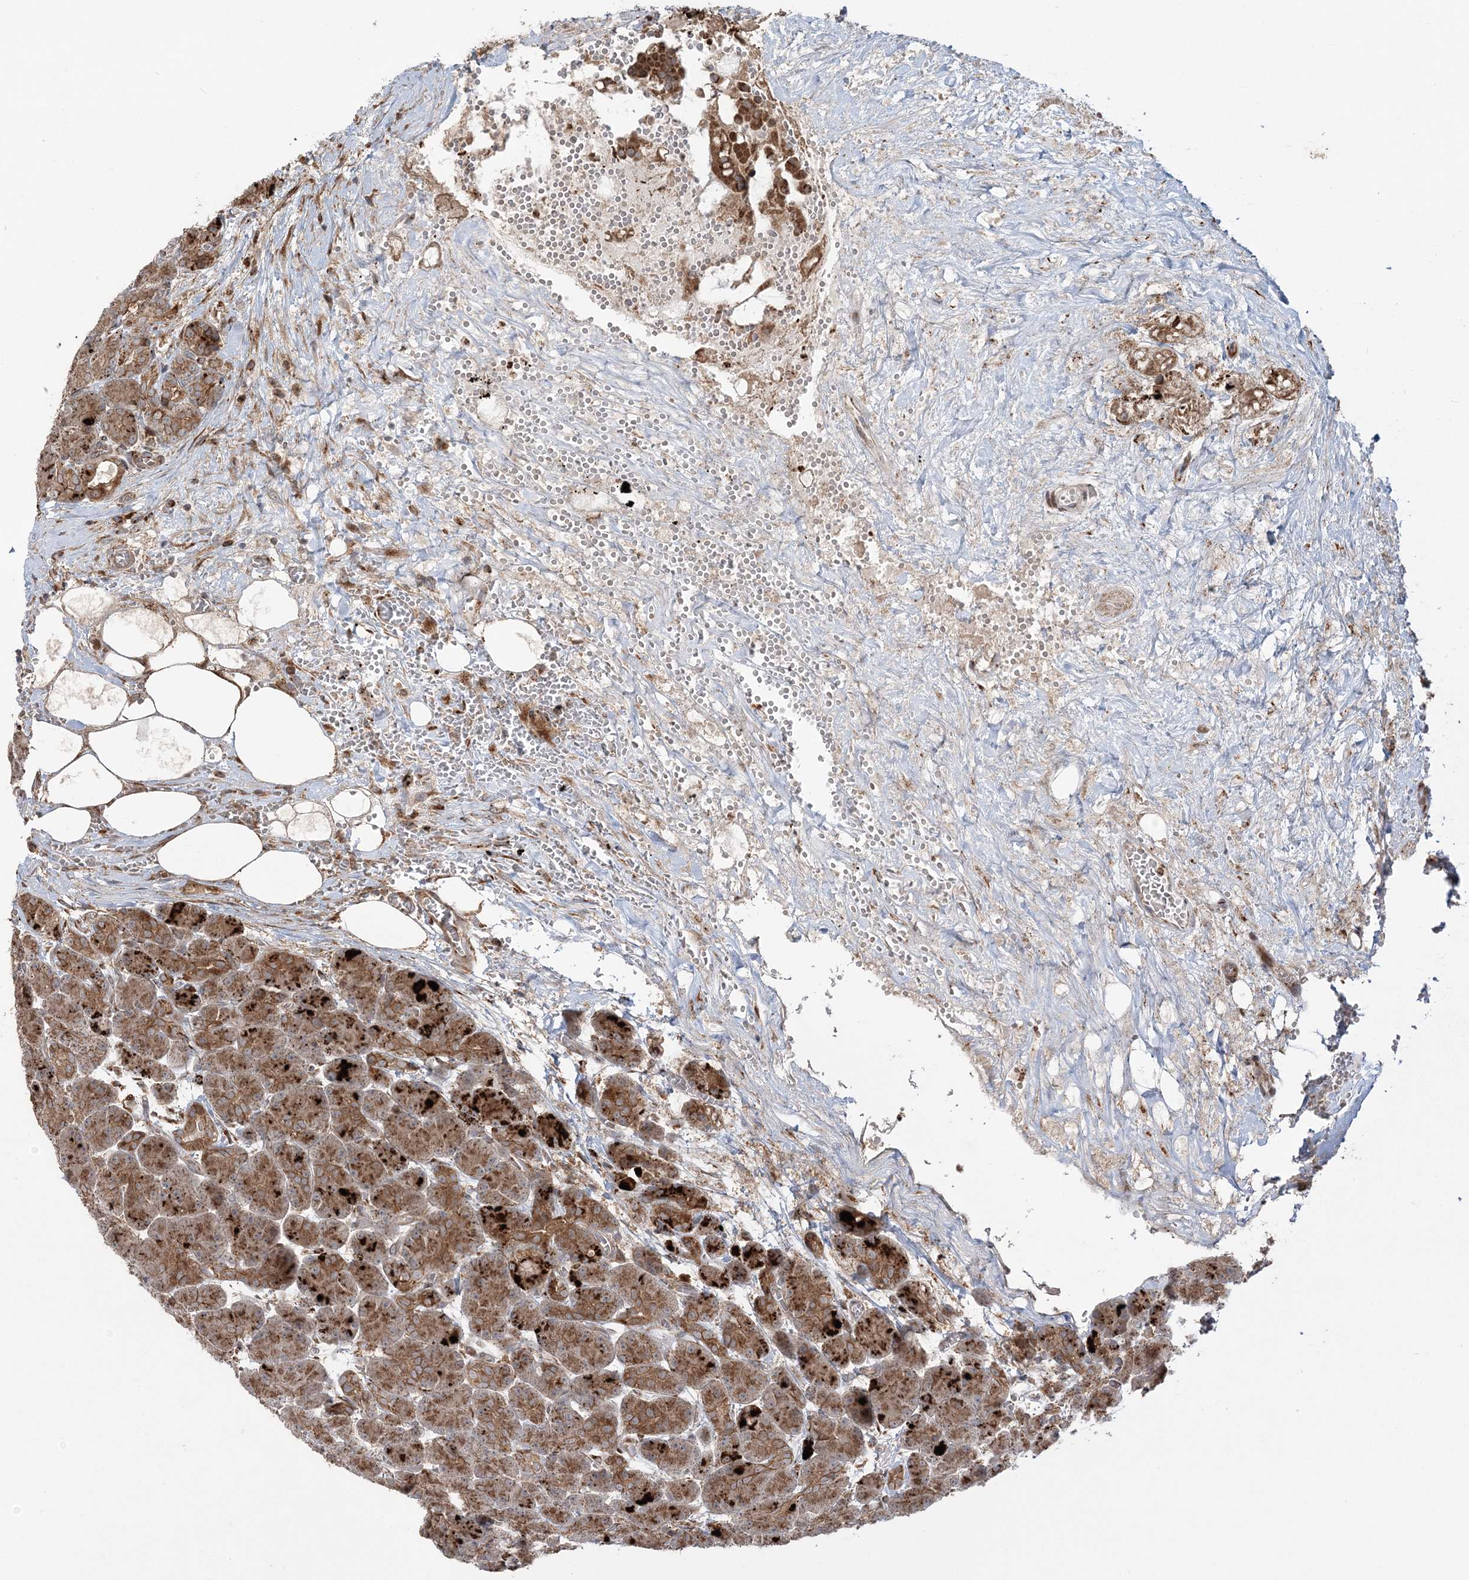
{"staining": {"intensity": "strong", "quantity": ">75%", "location": "cytoplasmic/membranous"}, "tissue": "pancreas", "cell_type": "Exocrine glandular cells", "image_type": "normal", "snomed": [{"axis": "morphology", "description": "Normal tissue, NOS"}, {"axis": "topography", "description": "Pancreas"}], "caption": "Immunohistochemical staining of unremarkable human pancreas reveals strong cytoplasmic/membranous protein expression in about >75% of exocrine glandular cells. Using DAB (brown) and hematoxylin (blue) stains, captured at high magnification using brightfield microscopy.", "gene": "ABCC3", "patient": {"sex": "male", "age": 63}}